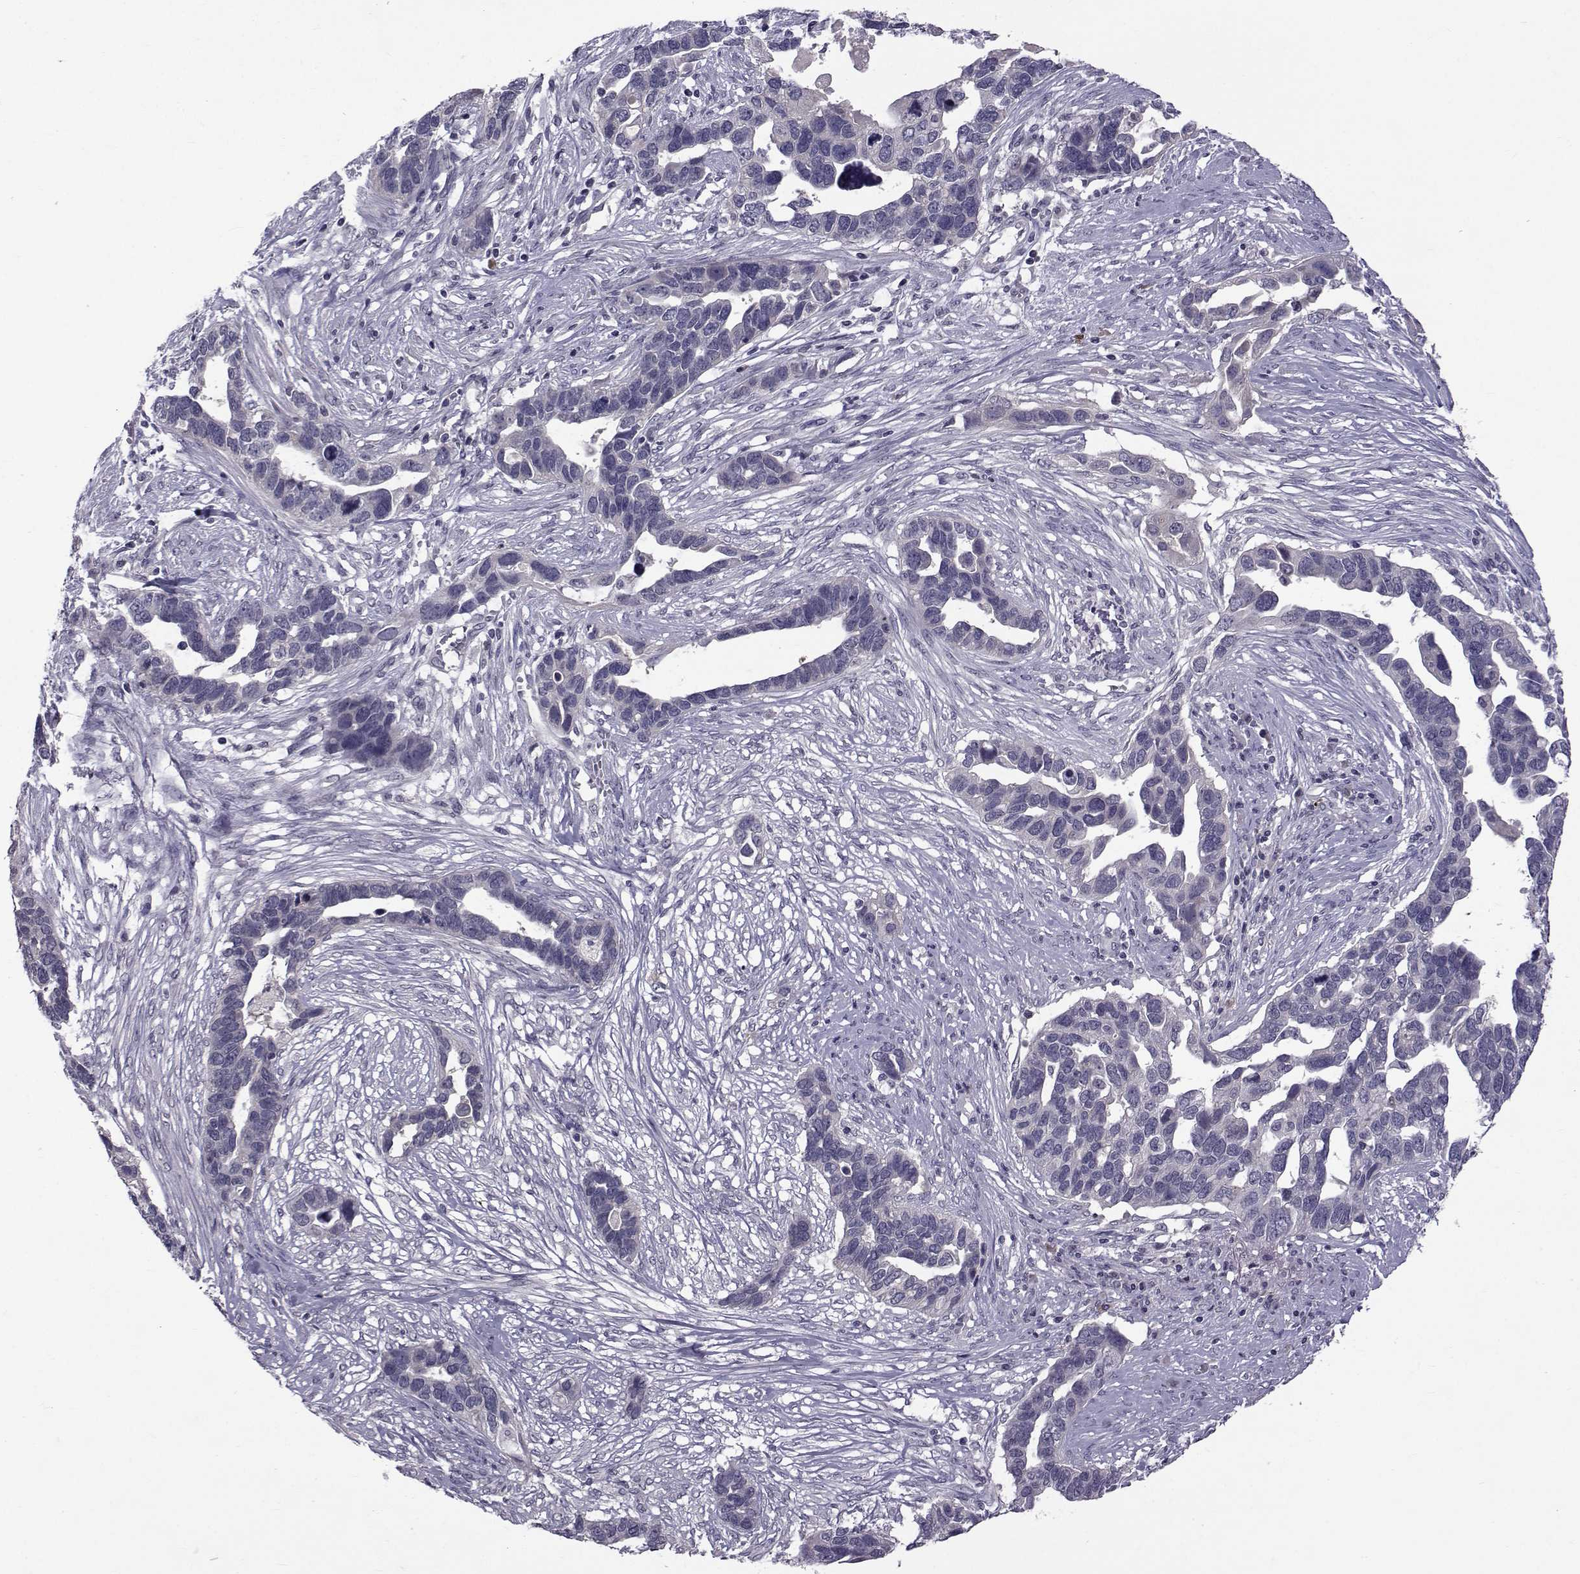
{"staining": {"intensity": "negative", "quantity": "none", "location": "none"}, "tissue": "ovarian cancer", "cell_type": "Tumor cells", "image_type": "cancer", "snomed": [{"axis": "morphology", "description": "Cystadenocarcinoma, serous, NOS"}, {"axis": "topography", "description": "Ovary"}], "caption": "Ovarian cancer was stained to show a protein in brown. There is no significant staining in tumor cells. The staining is performed using DAB brown chromogen with nuclei counter-stained in using hematoxylin.", "gene": "TNFRSF11B", "patient": {"sex": "female", "age": 54}}